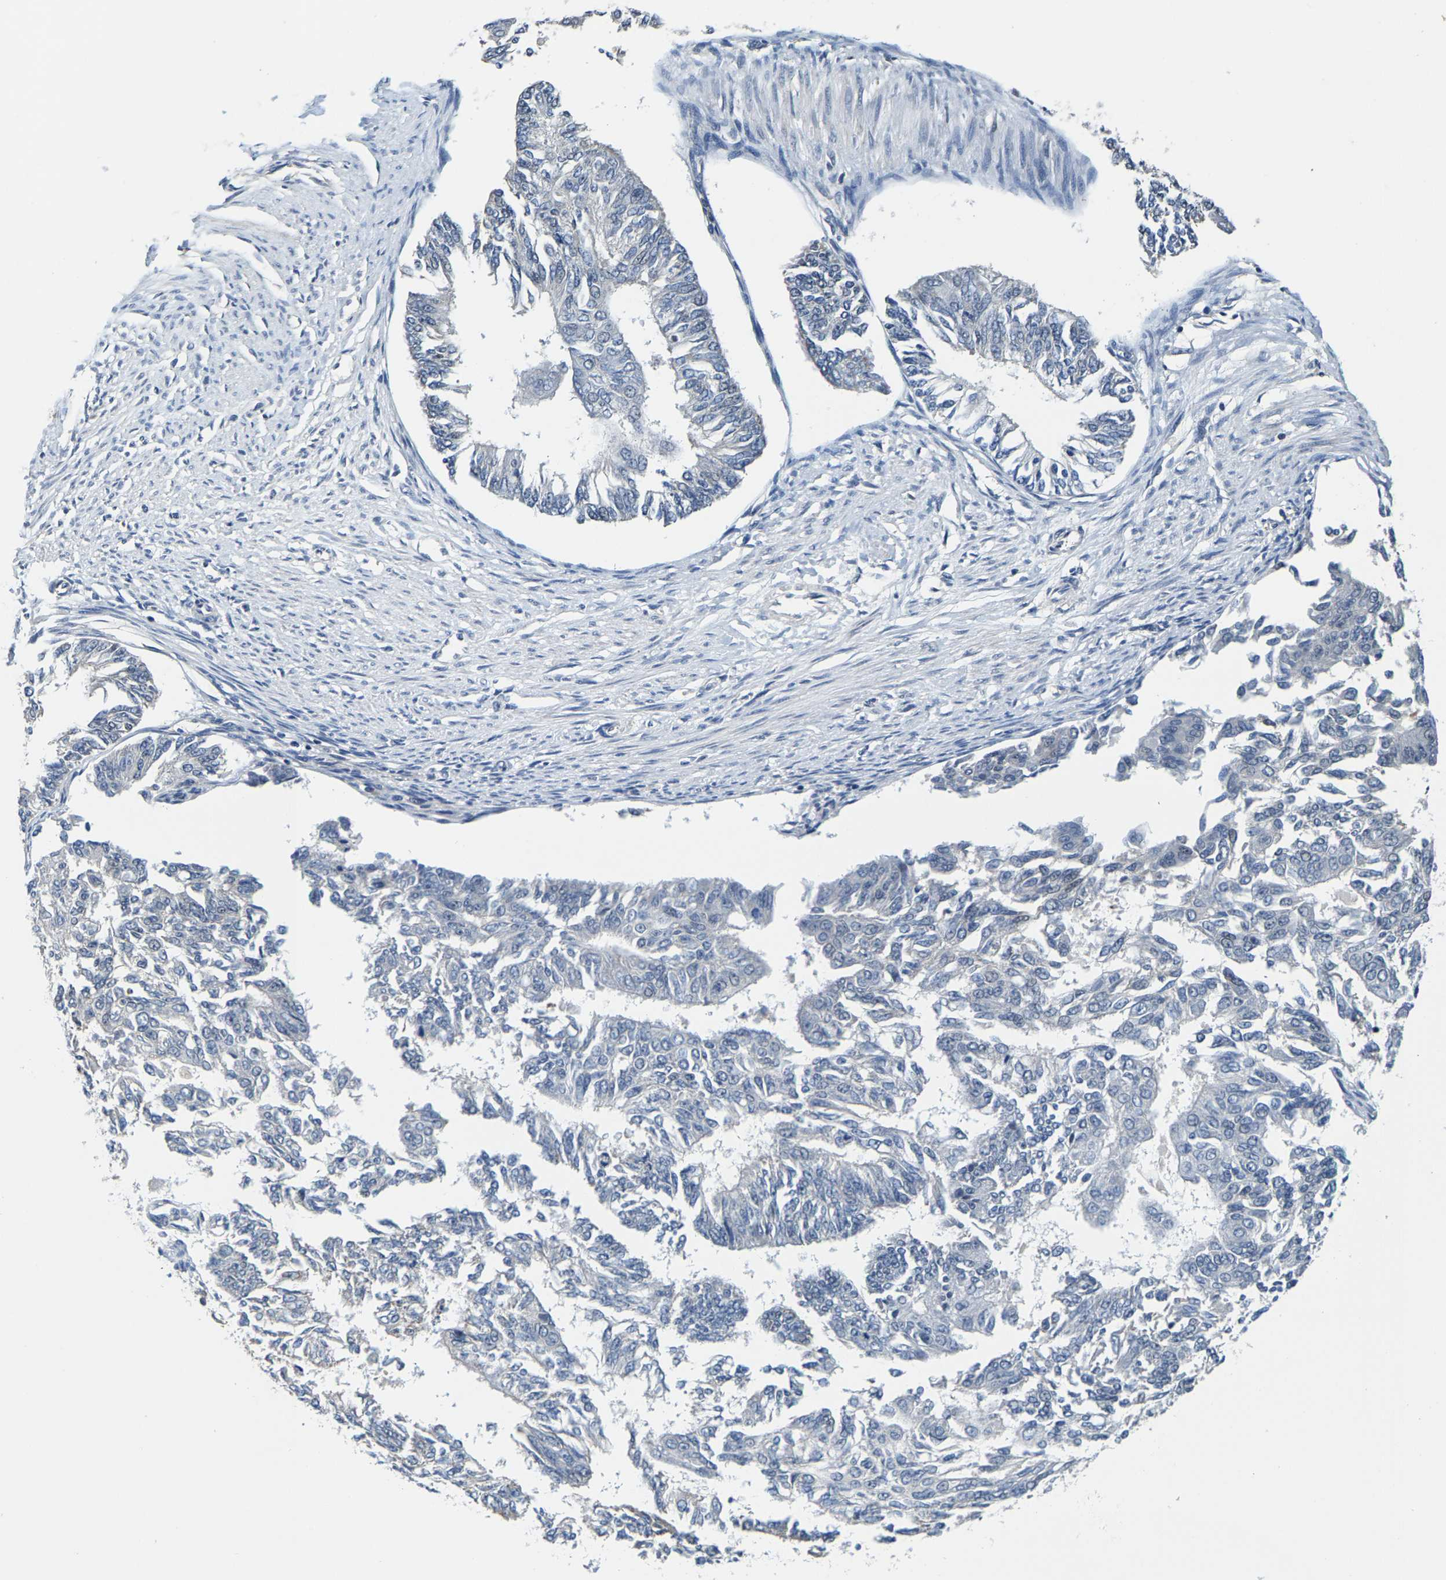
{"staining": {"intensity": "negative", "quantity": "none", "location": "none"}, "tissue": "endometrial cancer", "cell_type": "Tumor cells", "image_type": "cancer", "snomed": [{"axis": "morphology", "description": "Adenocarcinoma, NOS"}, {"axis": "topography", "description": "Endometrium"}], "caption": "The histopathology image shows no significant staining in tumor cells of endometrial adenocarcinoma. (DAB immunohistochemistry (IHC), high magnification).", "gene": "SHMT2", "patient": {"sex": "female", "age": 32}}